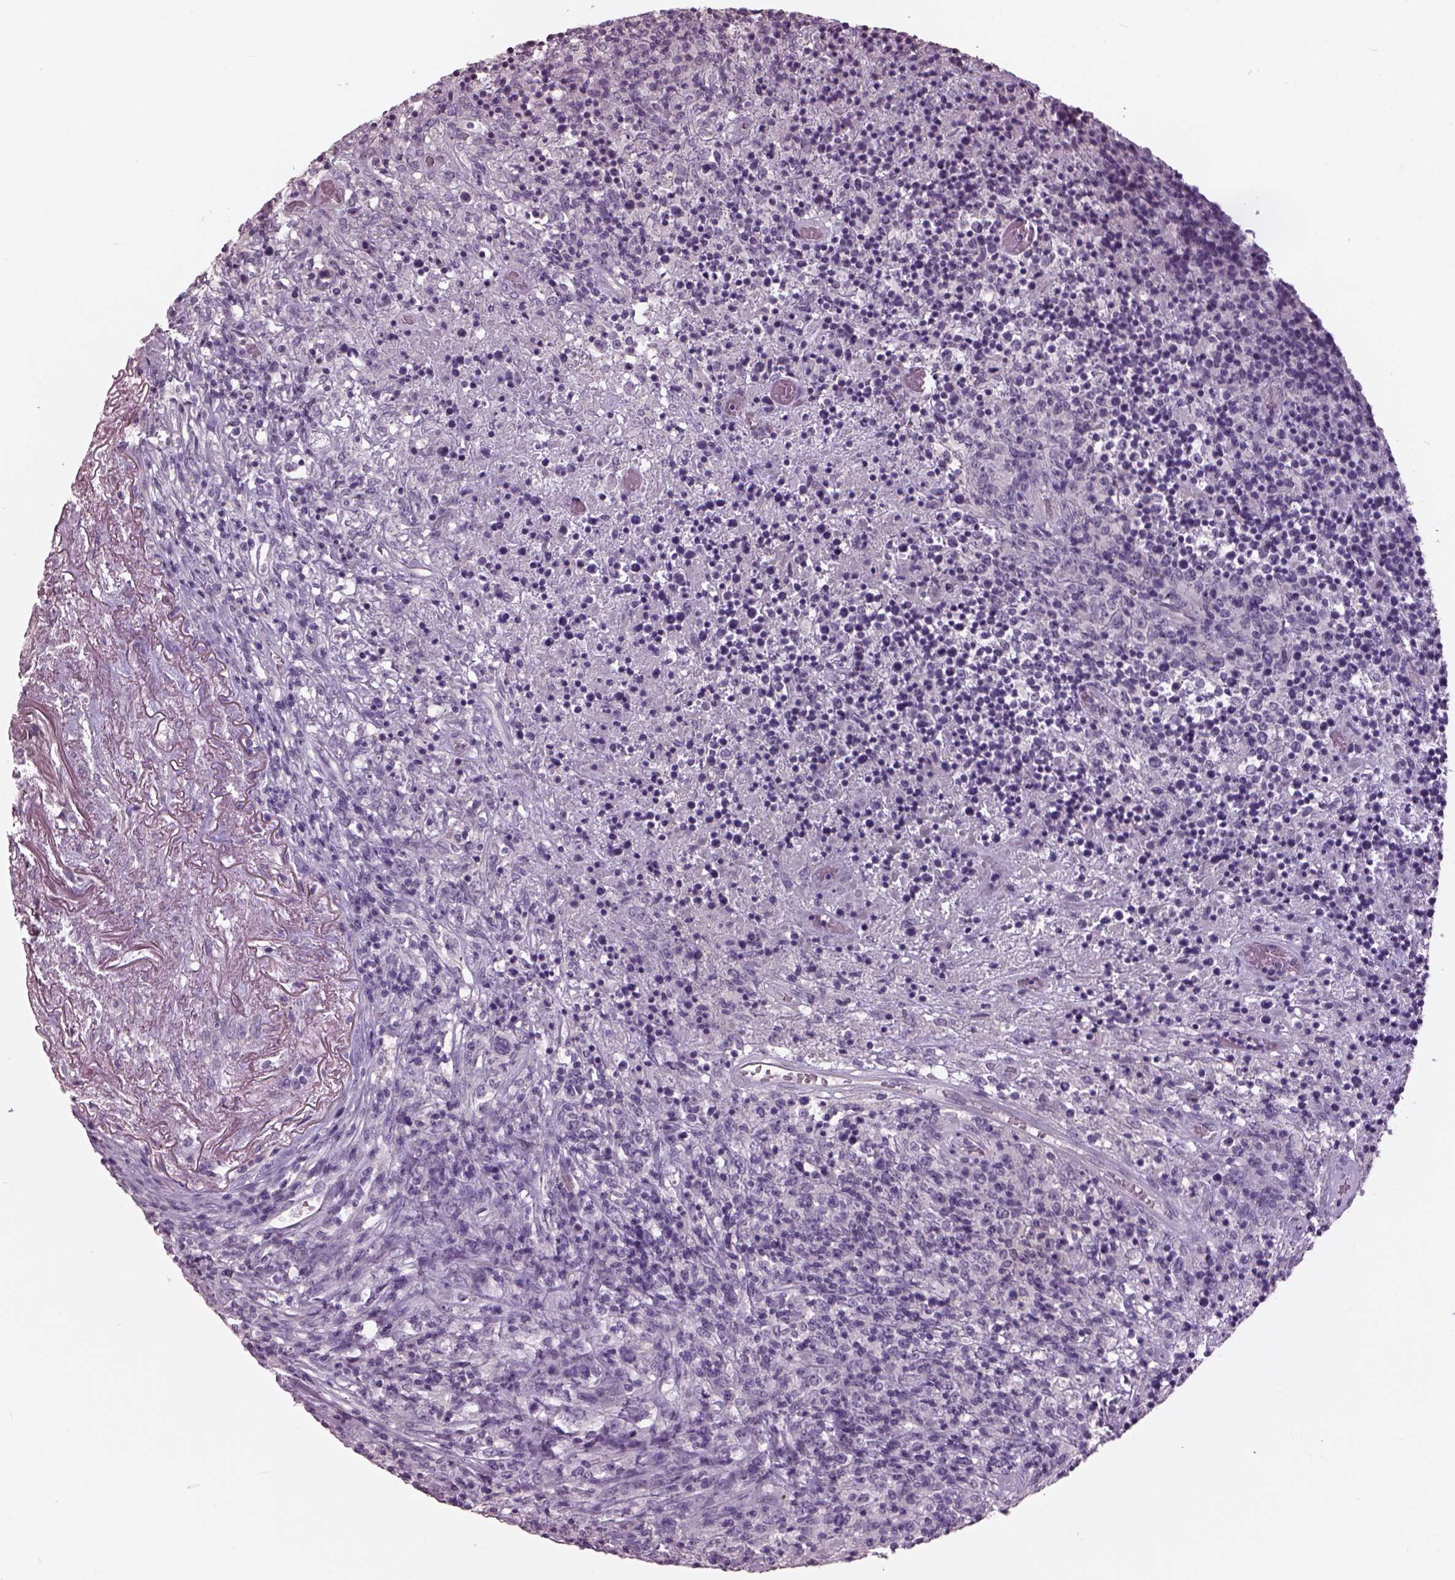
{"staining": {"intensity": "negative", "quantity": "none", "location": "none"}, "tissue": "lymphoma", "cell_type": "Tumor cells", "image_type": "cancer", "snomed": [{"axis": "morphology", "description": "Malignant lymphoma, non-Hodgkin's type, High grade"}, {"axis": "topography", "description": "Lung"}], "caption": "Immunohistochemical staining of human malignant lymphoma, non-Hodgkin's type (high-grade) exhibits no significant staining in tumor cells.", "gene": "OPTC", "patient": {"sex": "male", "age": 79}}